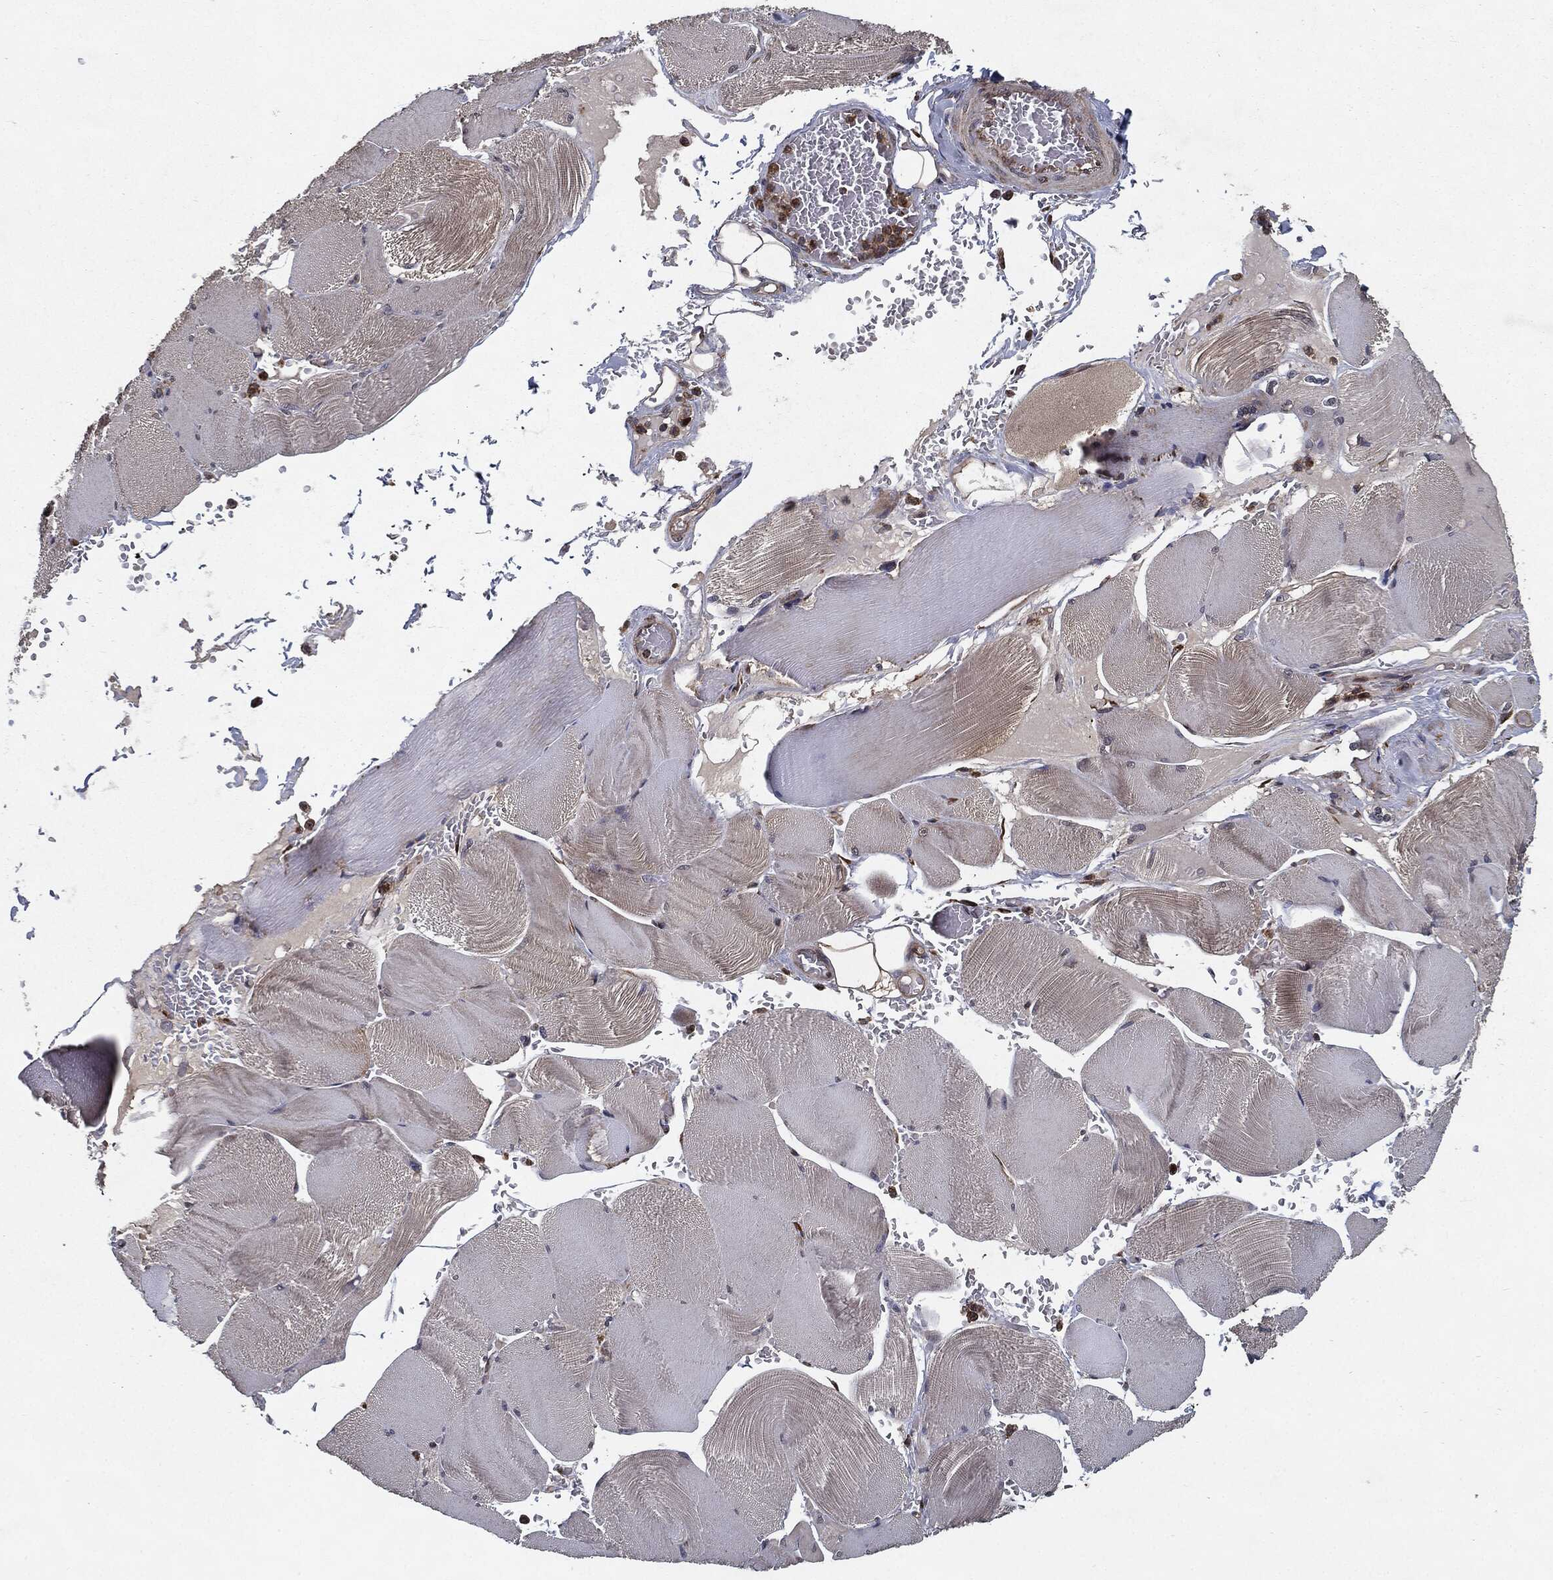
{"staining": {"intensity": "weak", "quantity": "25%-75%", "location": "cytoplasmic/membranous"}, "tissue": "skeletal muscle", "cell_type": "Myocytes", "image_type": "normal", "snomed": [{"axis": "morphology", "description": "Normal tissue, NOS"}, {"axis": "topography", "description": "Skeletal muscle"}], "caption": "Immunohistochemistry photomicrograph of unremarkable skeletal muscle stained for a protein (brown), which demonstrates low levels of weak cytoplasmic/membranous positivity in approximately 25%-75% of myocytes.", "gene": "HDAC5", "patient": {"sex": "male", "age": 56}}